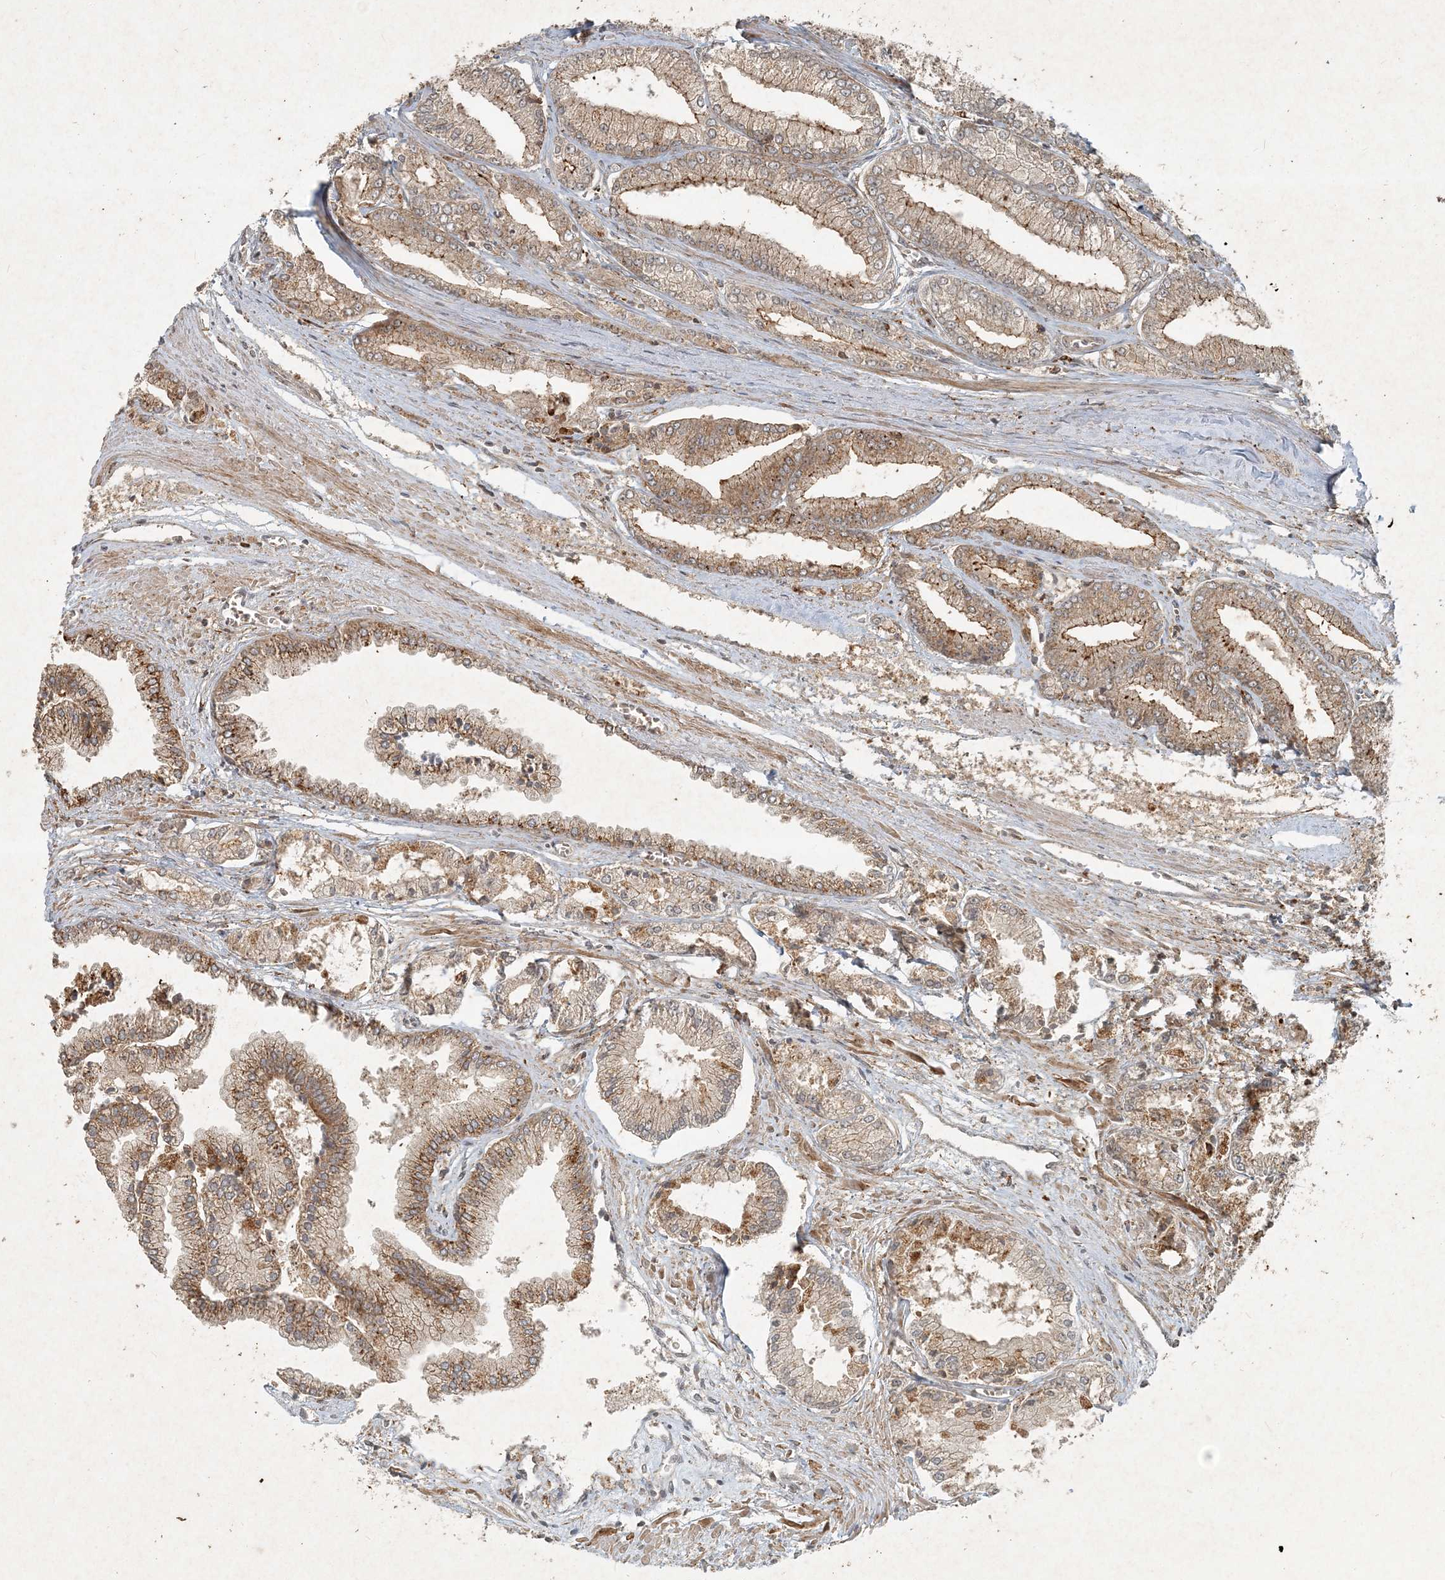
{"staining": {"intensity": "weak", "quantity": ">75%", "location": "cytoplasmic/membranous"}, "tissue": "prostate cancer", "cell_type": "Tumor cells", "image_type": "cancer", "snomed": [{"axis": "morphology", "description": "Adenocarcinoma, Low grade"}, {"axis": "topography", "description": "Prostate"}], "caption": "Immunohistochemistry histopathology image of human prostate low-grade adenocarcinoma stained for a protein (brown), which demonstrates low levels of weak cytoplasmic/membranous staining in approximately >75% of tumor cells.", "gene": "NARS1", "patient": {"sex": "male", "age": 52}}